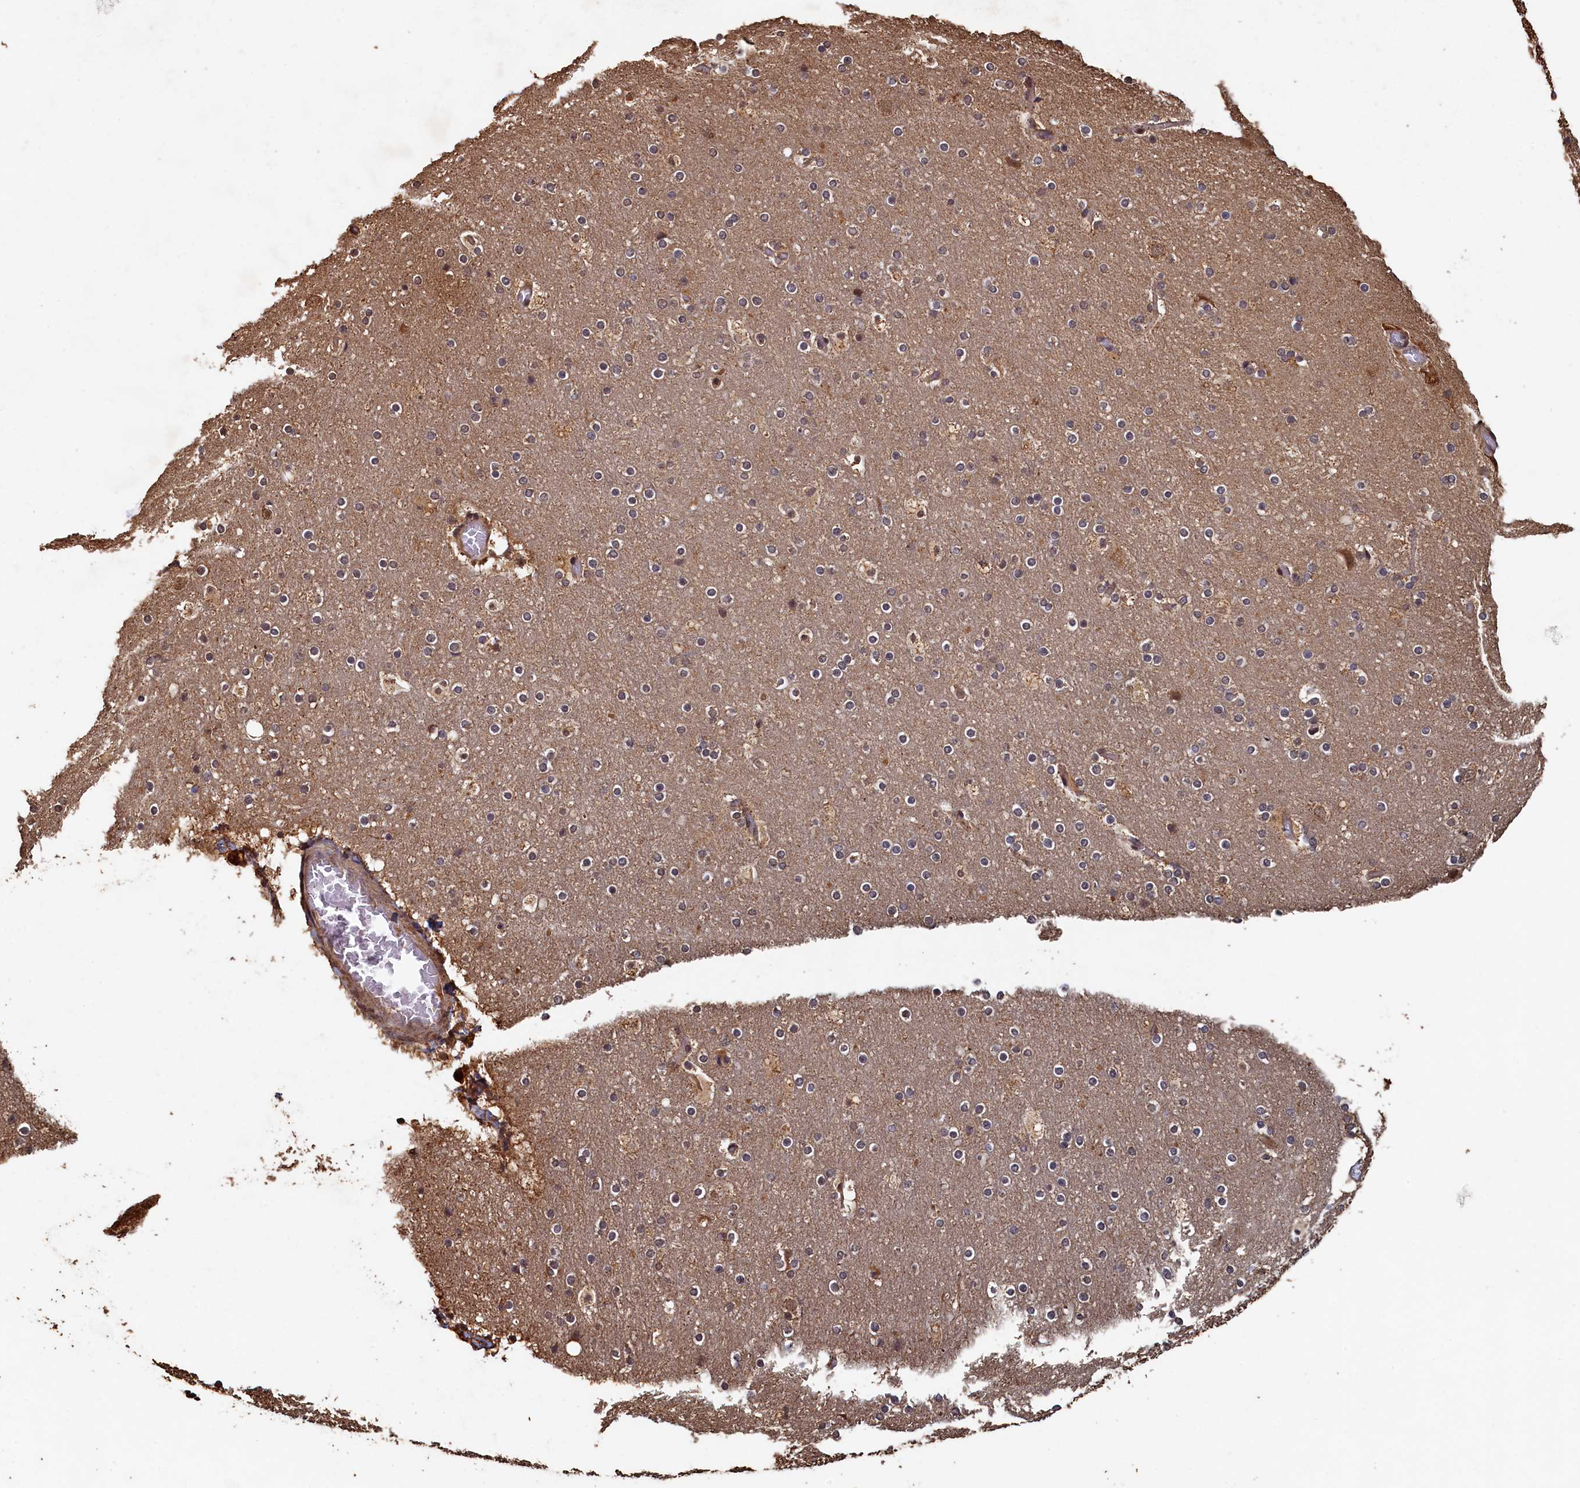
{"staining": {"intensity": "moderate", "quantity": "25%-75%", "location": "cytoplasmic/membranous"}, "tissue": "cerebral cortex", "cell_type": "Endothelial cells", "image_type": "normal", "snomed": [{"axis": "morphology", "description": "Normal tissue, NOS"}, {"axis": "topography", "description": "Cerebral cortex"}], "caption": "Immunohistochemistry (DAB) staining of normal human cerebral cortex demonstrates moderate cytoplasmic/membranous protein positivity in about 25%-75% of endothelial cells.", "gene": "PIGN", "patient": {"sex": "male", "age": 57}}